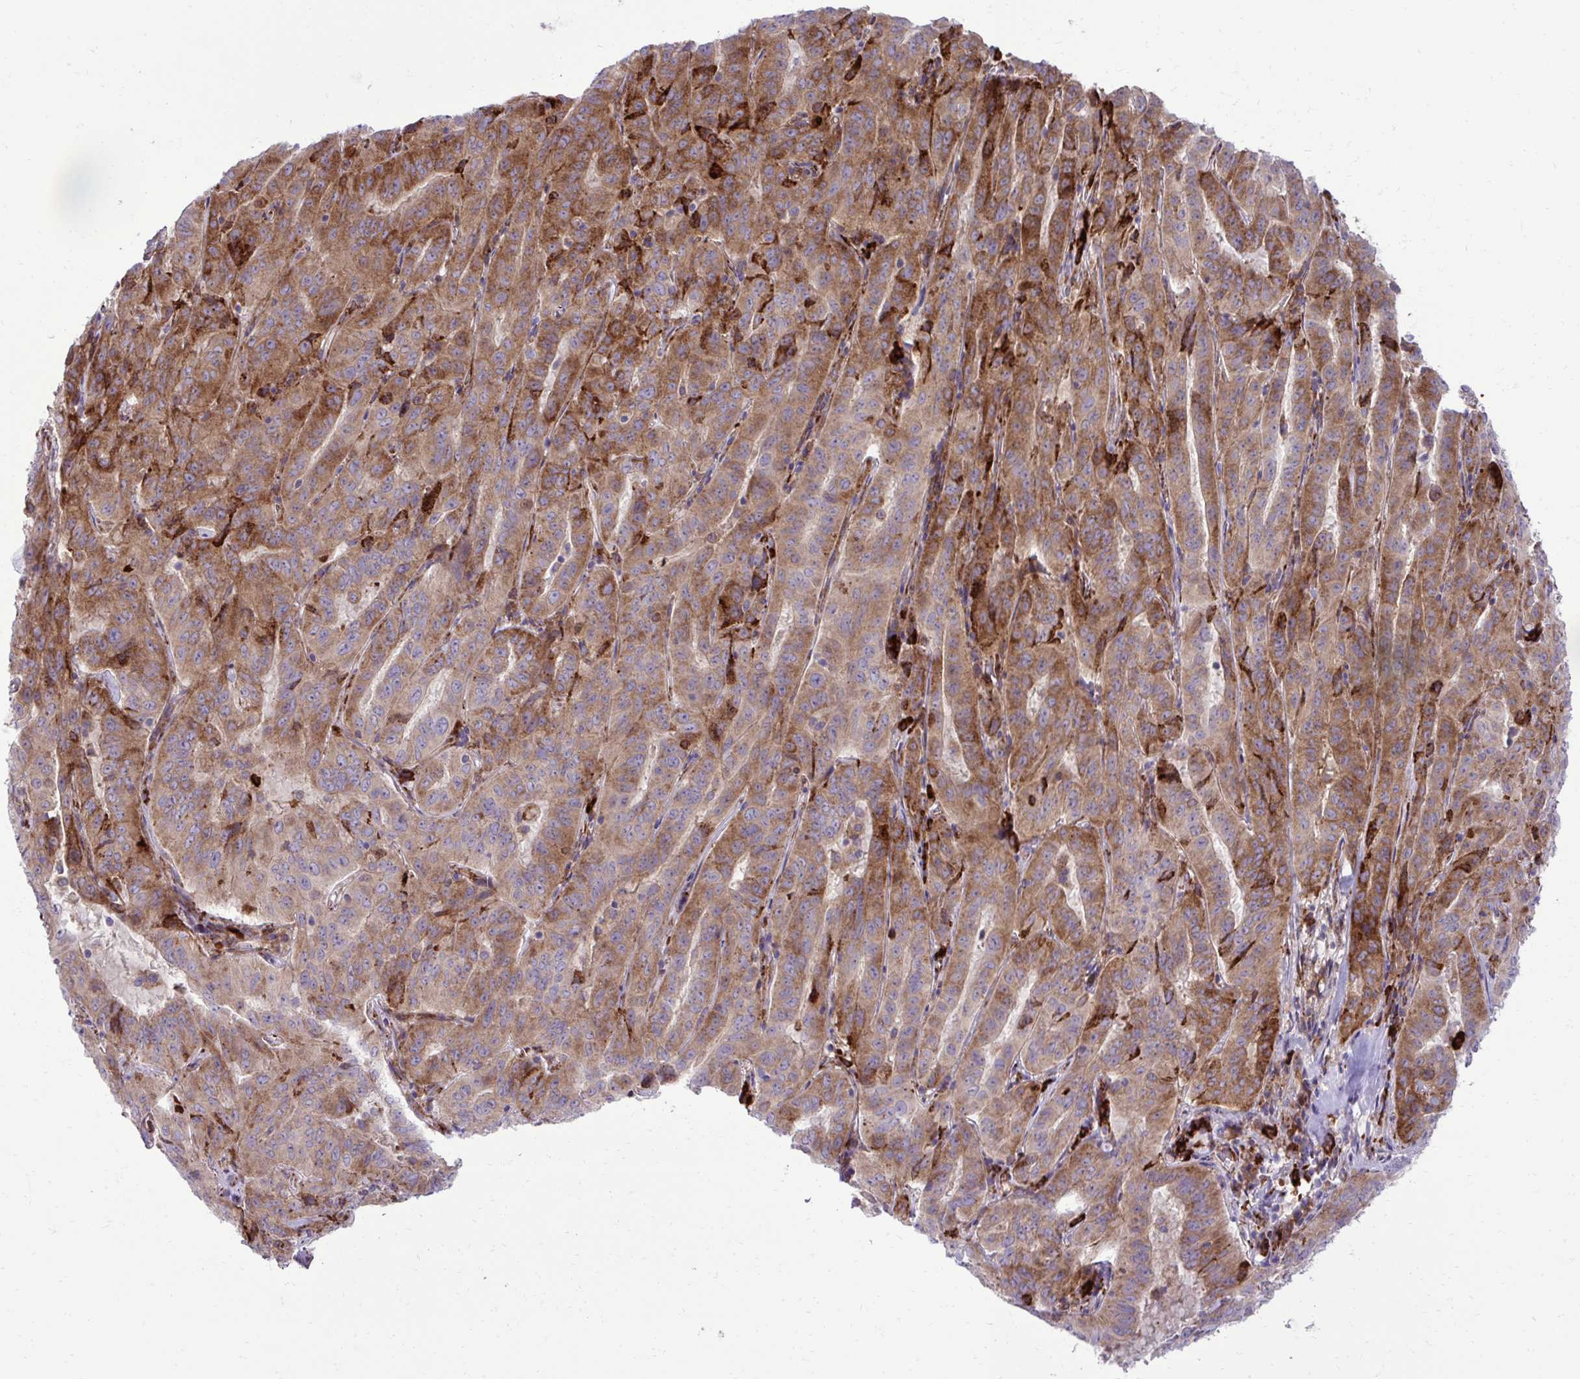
{"staining": {"intensity": "strong", "quantity": ">75%", "location": "cytoplasmic/membranous"}, "tissue": "pancreatic cancer", "cell_type": "Tumor cells", "image_type": "cancer", "snomed": [{"axis": "morphology", "description": "Adenocarcinoma, NOS"}, {"axis": "topography", "description": "Pancreas"}], "caption": "A brown stain highlights strong cytoplasmic/membranous staining of a protein in pancreatic cancer (adenocarcinoma) tumor cells.", "gene": "LIMS1", "patient": {"sex": "male", "age": 63}}